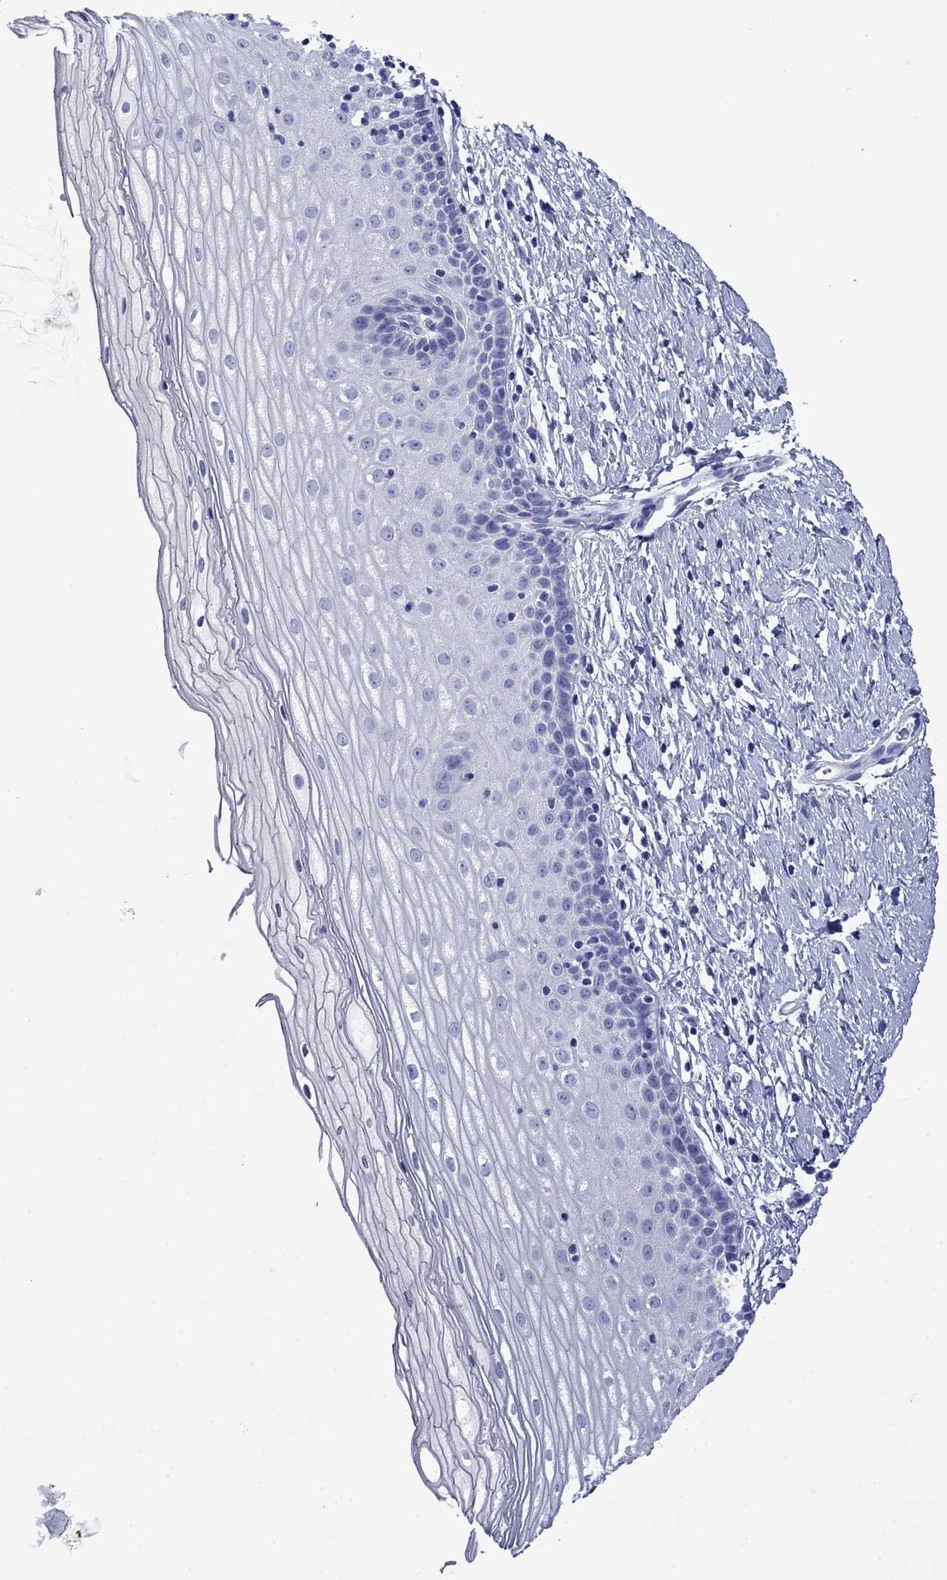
{"staining": {"intensity": "negative", "quantity": "none", "location": "none"}, "tissue": "cervix", "cell_type": "Glandular cells", "image_type": "normal", "snomed": [{"axis": "morphology", "description": "Normal tissue, NOS"}, {"axis": "topography", "description": "Cervix"}], "caption": "A high-resolution photomicrograph shows IHC staining of unremarkable cervix, which reveals no significant staining in glandular cells.", "gene": "GIP", "patient": {"sex": "female", "age": 37}}